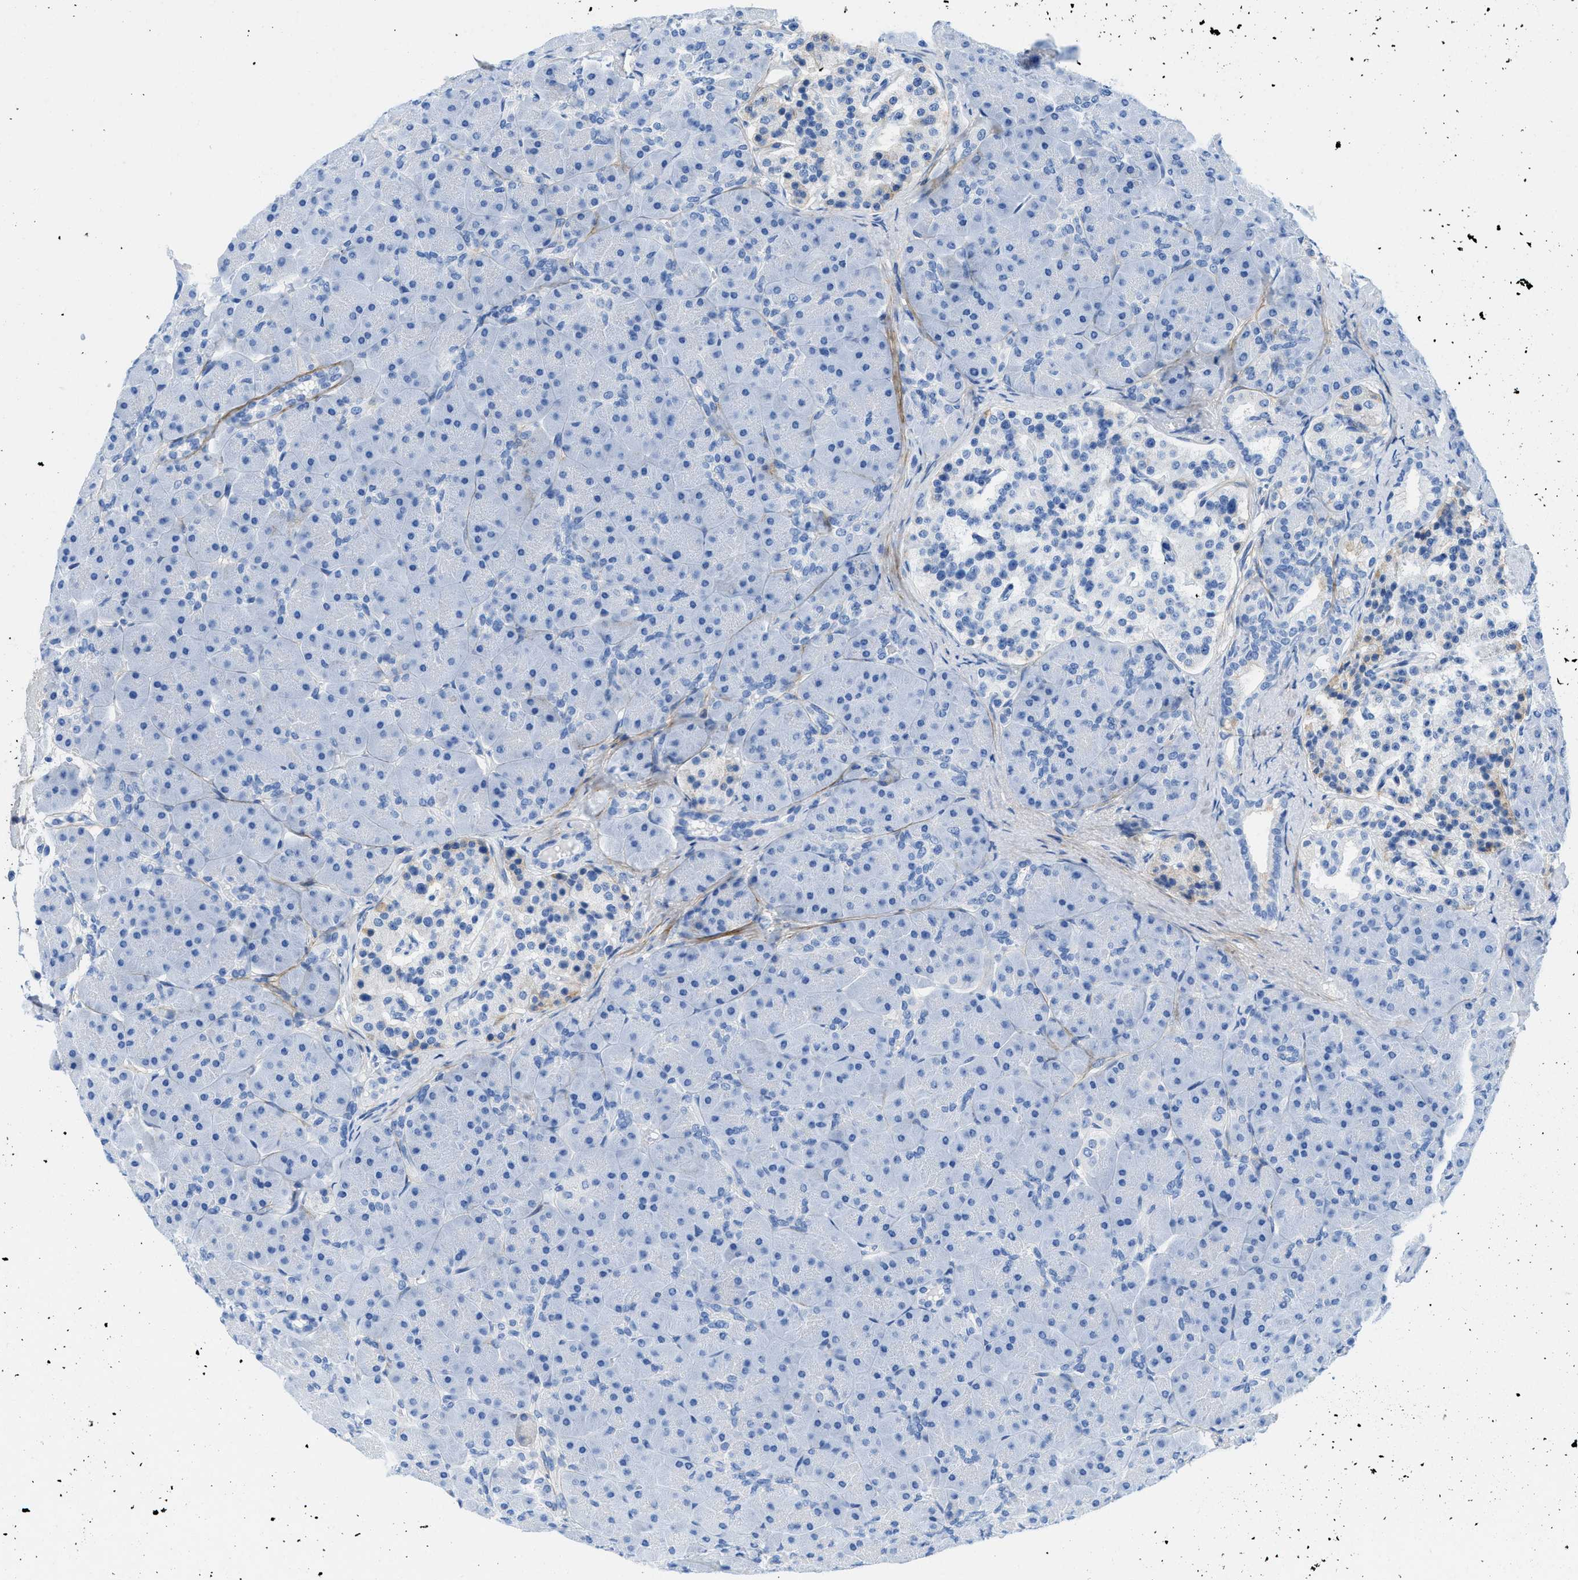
{"staining": {"intensity": "negative", "quantity": "none", "location": "none"}, "tissue": "pancreas", "cell_type": "Exocrine glandular cells", "image_type": "normal", "snomed": [{"axis": "morphology", "description": "Normal tissue, NOS"}, {"axis": "topography", "description": "Pancreas"}], "caption": "DAB (3,3'-diaminobenzidine) immunohistochemical staining of benign pancreas reveals no significant staining in exocrine glandular cells. (IHC, brightfield microscopy, high magnification).", "gene": "COL3A1", "patient": {"sex": "male", "age": 66}}